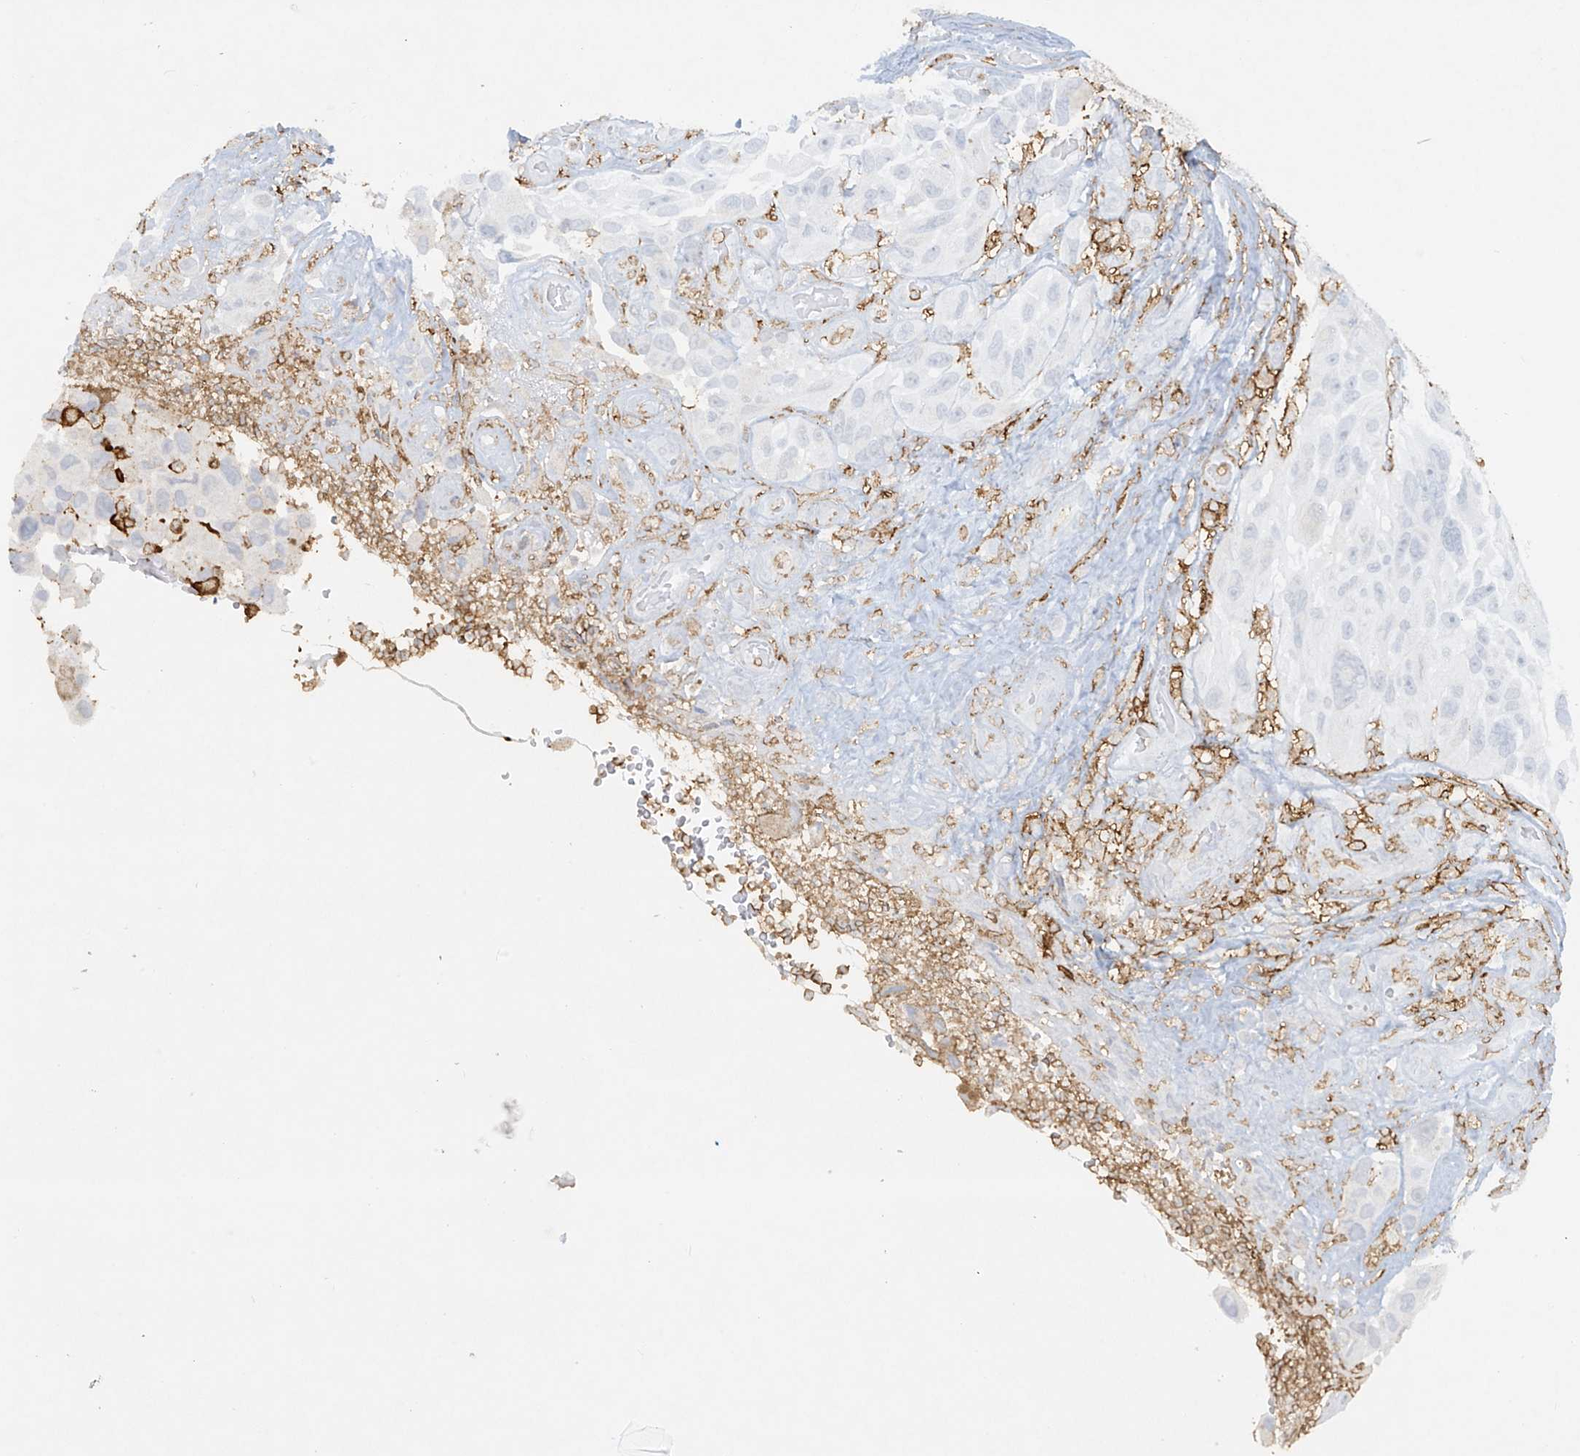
{"staining": {"intensity": "negative", "quantity": "none", "location": "none"}, "tissue": "melanoma", "cell_type": "Tumor cells", "image_type": "cancer", "snomed": [{"axis": "morphology", "description": "Malignant melanoma, NOS"}, {"axis": "topography", "description": "Skin"}], "caption": "Image shows no protein staining in tumor cells of malignant melanoma tissue.", "gene": "FCGR3A", "patient": {"sex": "female", "age": 73}}